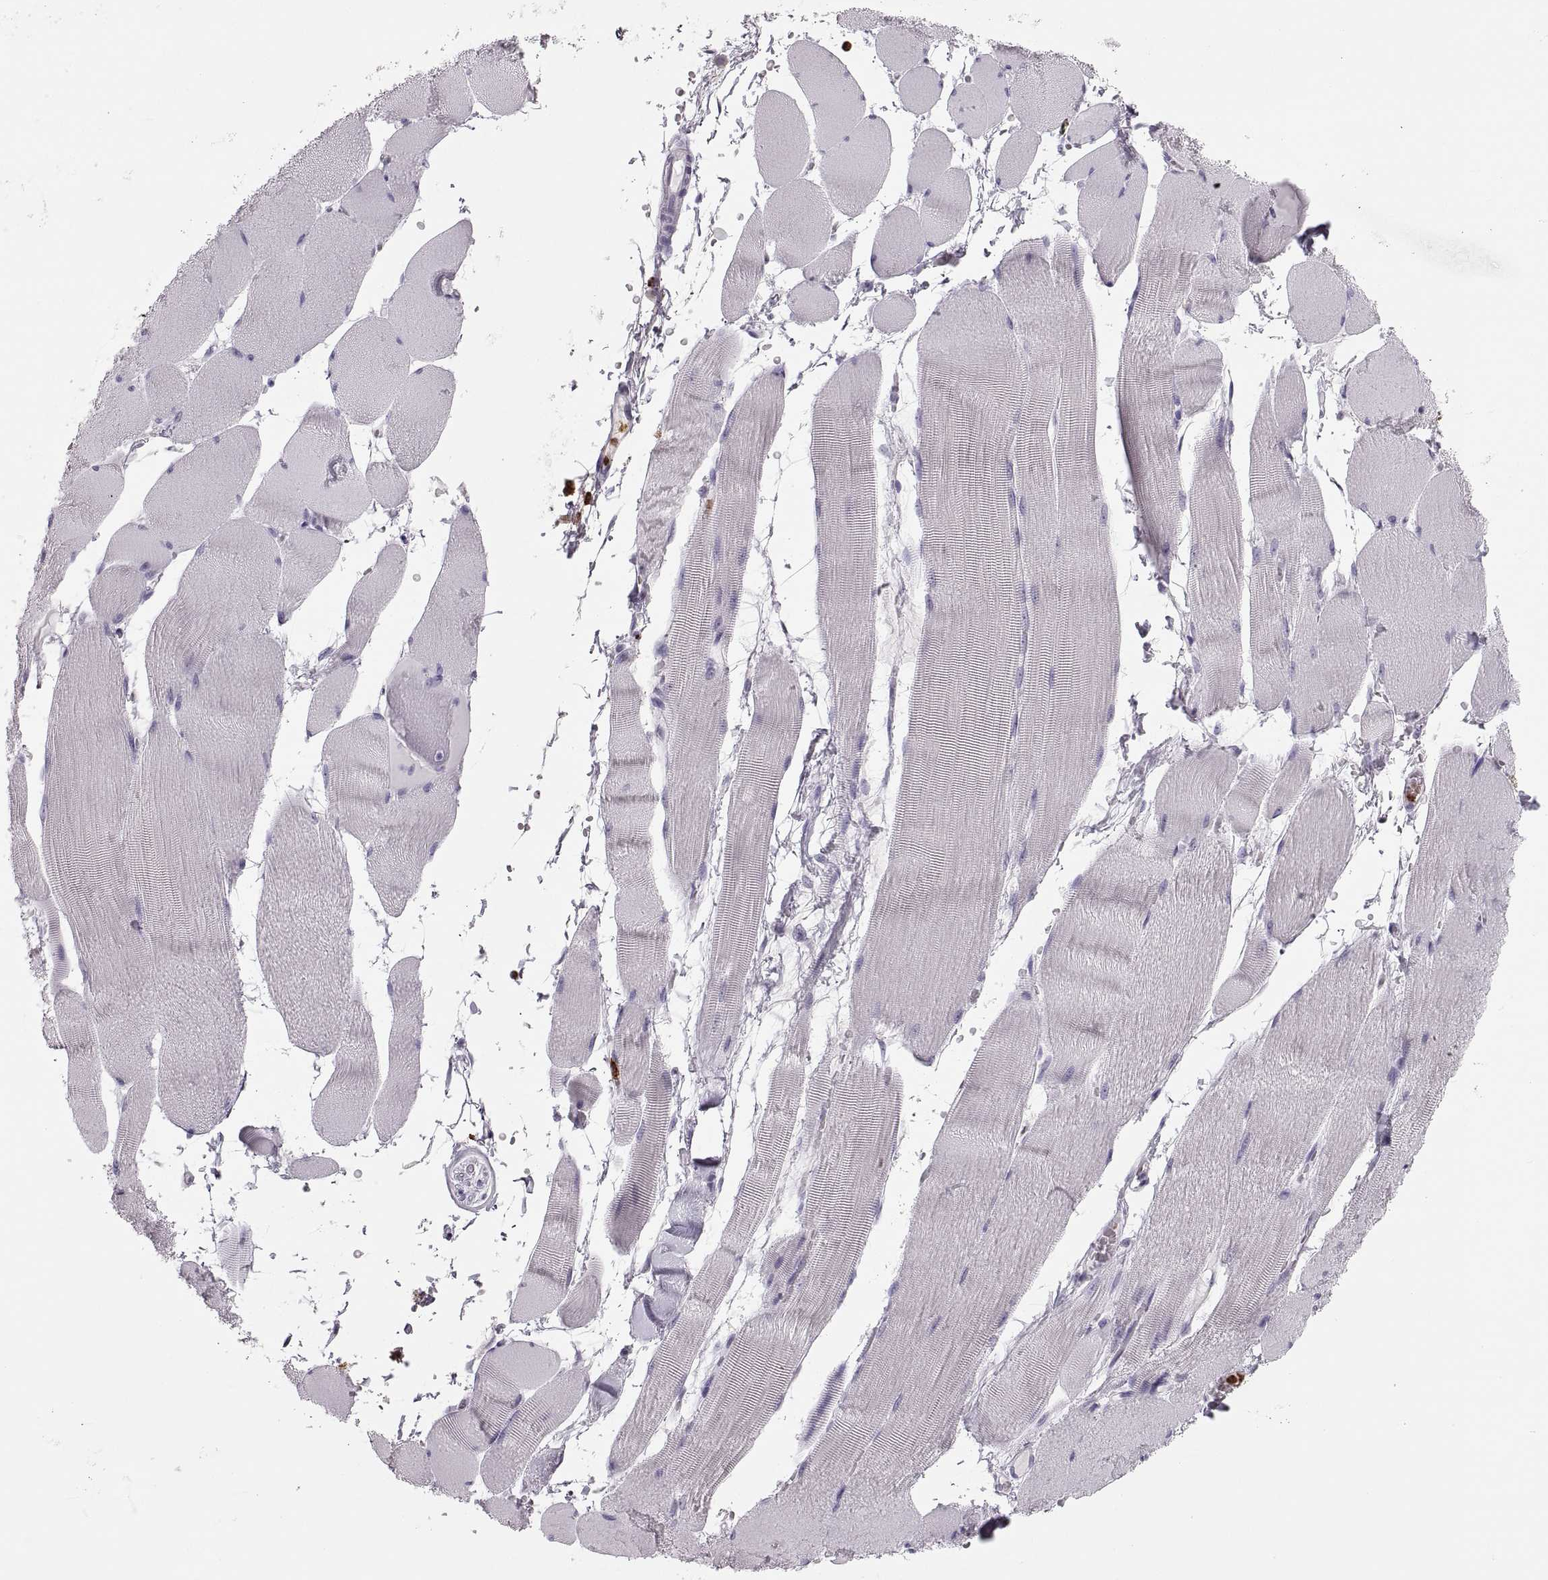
{"staining": {"intensity": "negative", "quantity": "none", "location": "none"}, "tissue": "skeletal muscle", "cell_type": "Myocytes", "image_type": "normal", "snomed": [{"axis": "morphology", "description": "Normal tissue, NOS"}, {"axis": "topography", "description": "Skeletal muscle"}], "caption": "High magnification brightfield microscopy of normal skeletal muscle stained with DAB (brown) and counterstained with hematoxylin (blue): myocytes show no significant staining.", "gene": "MILR1", "patient": {"sex": "male", "age": 56}}